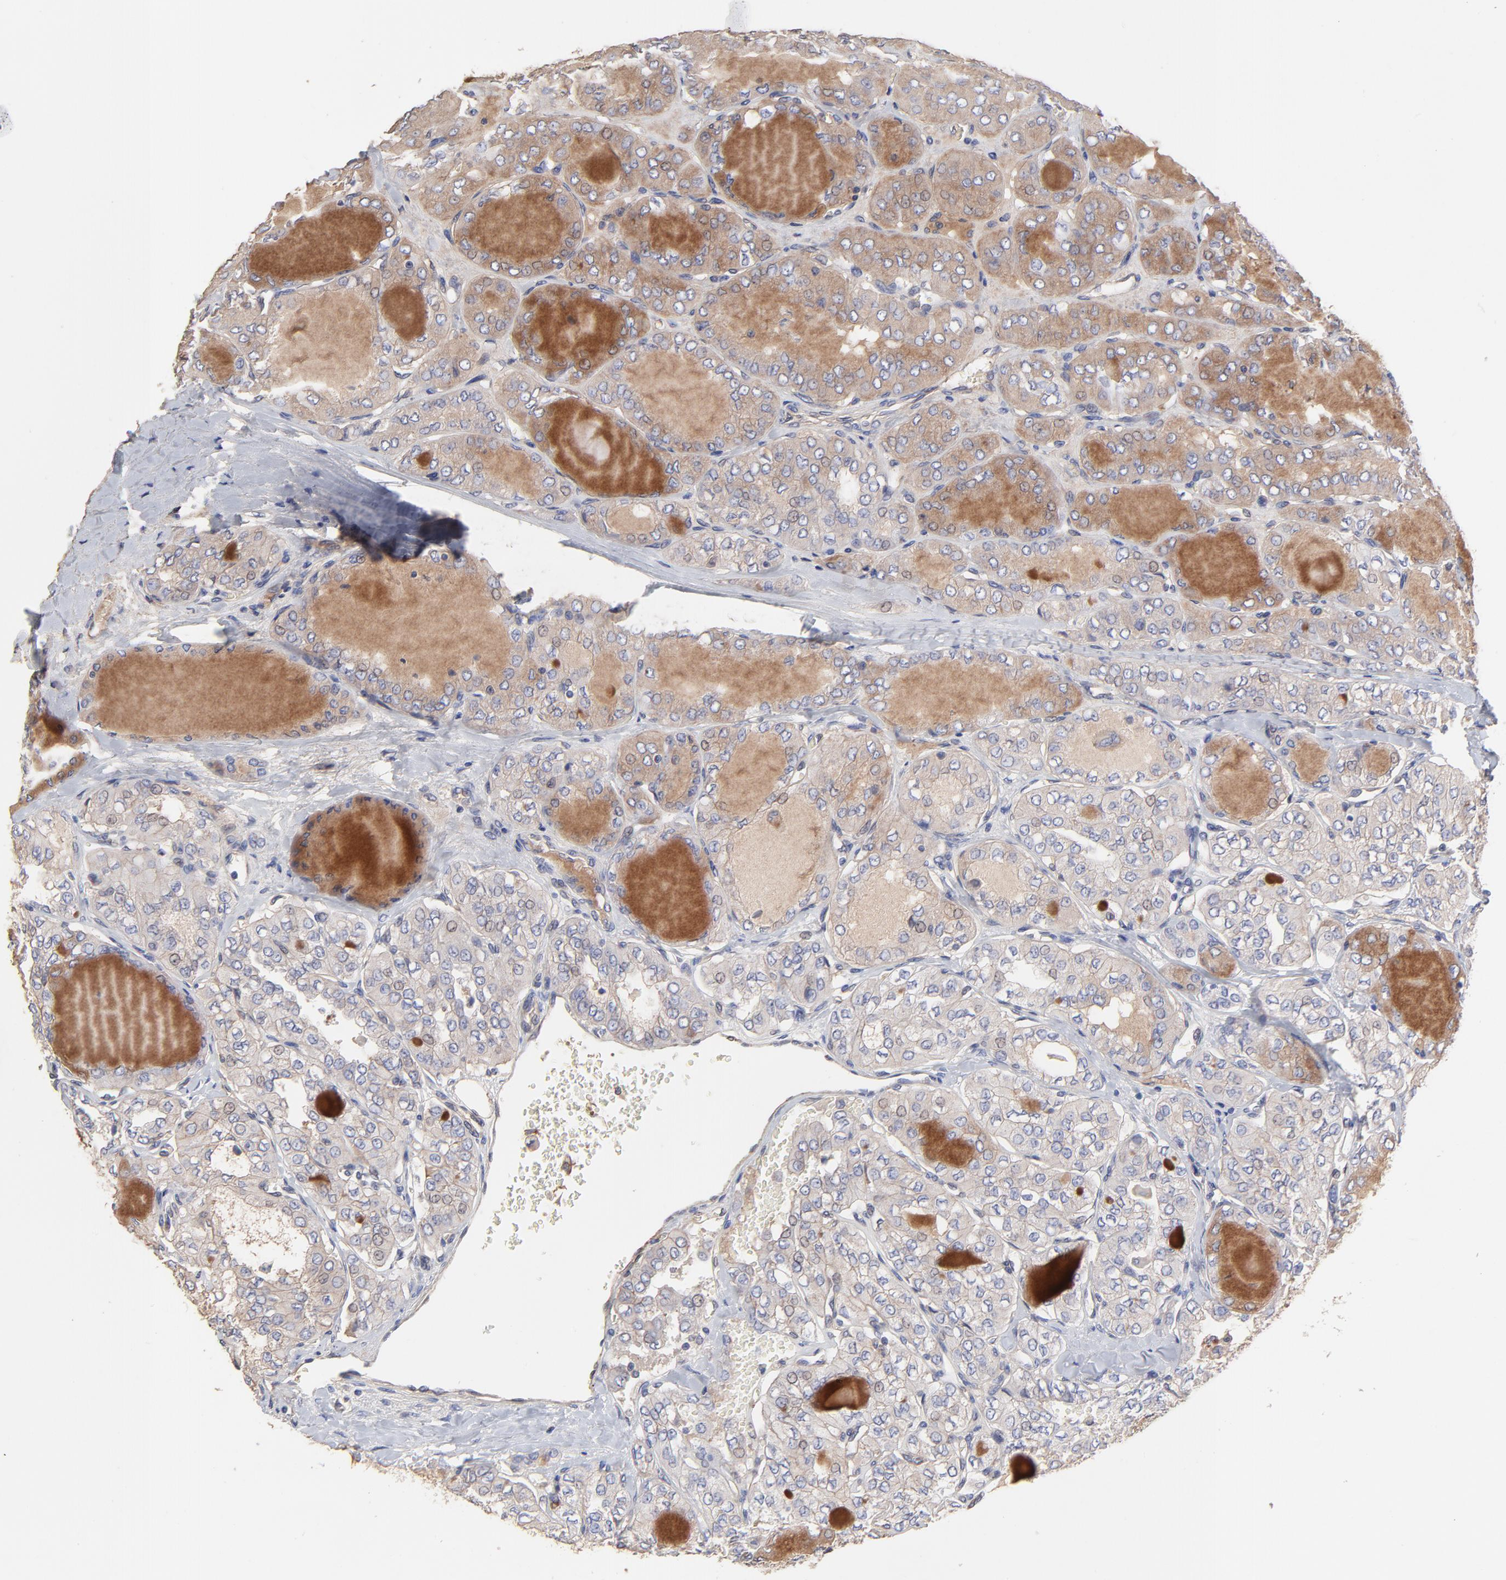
{"staining": {"intensity": "weak", "quantity": ">75%", "location": "cytoplasmic/membranous"}, "tissue": "thyroid cancer", "cell_type": "Tumor cells", "image_type": "cancer", "snomed": [{"axis": "morphology", "description": "Papillary adenocarcinoma, NOS"}, {"axis": "topography", "description": "Thyroid gland"}], "caption": "Immunohistochemistry (IHC) of human papillary adenocarcinoma (thyroid) shows low levels of weak cytoplasmic/membranous expression in about >75% of tumor cells. (Stains: DAB in brown, nuclei in blue, Microscopy: brightfield microscopy at high magnification).", "gene": "LRCH2", "patient": {"sex": "male", "age": 20}}